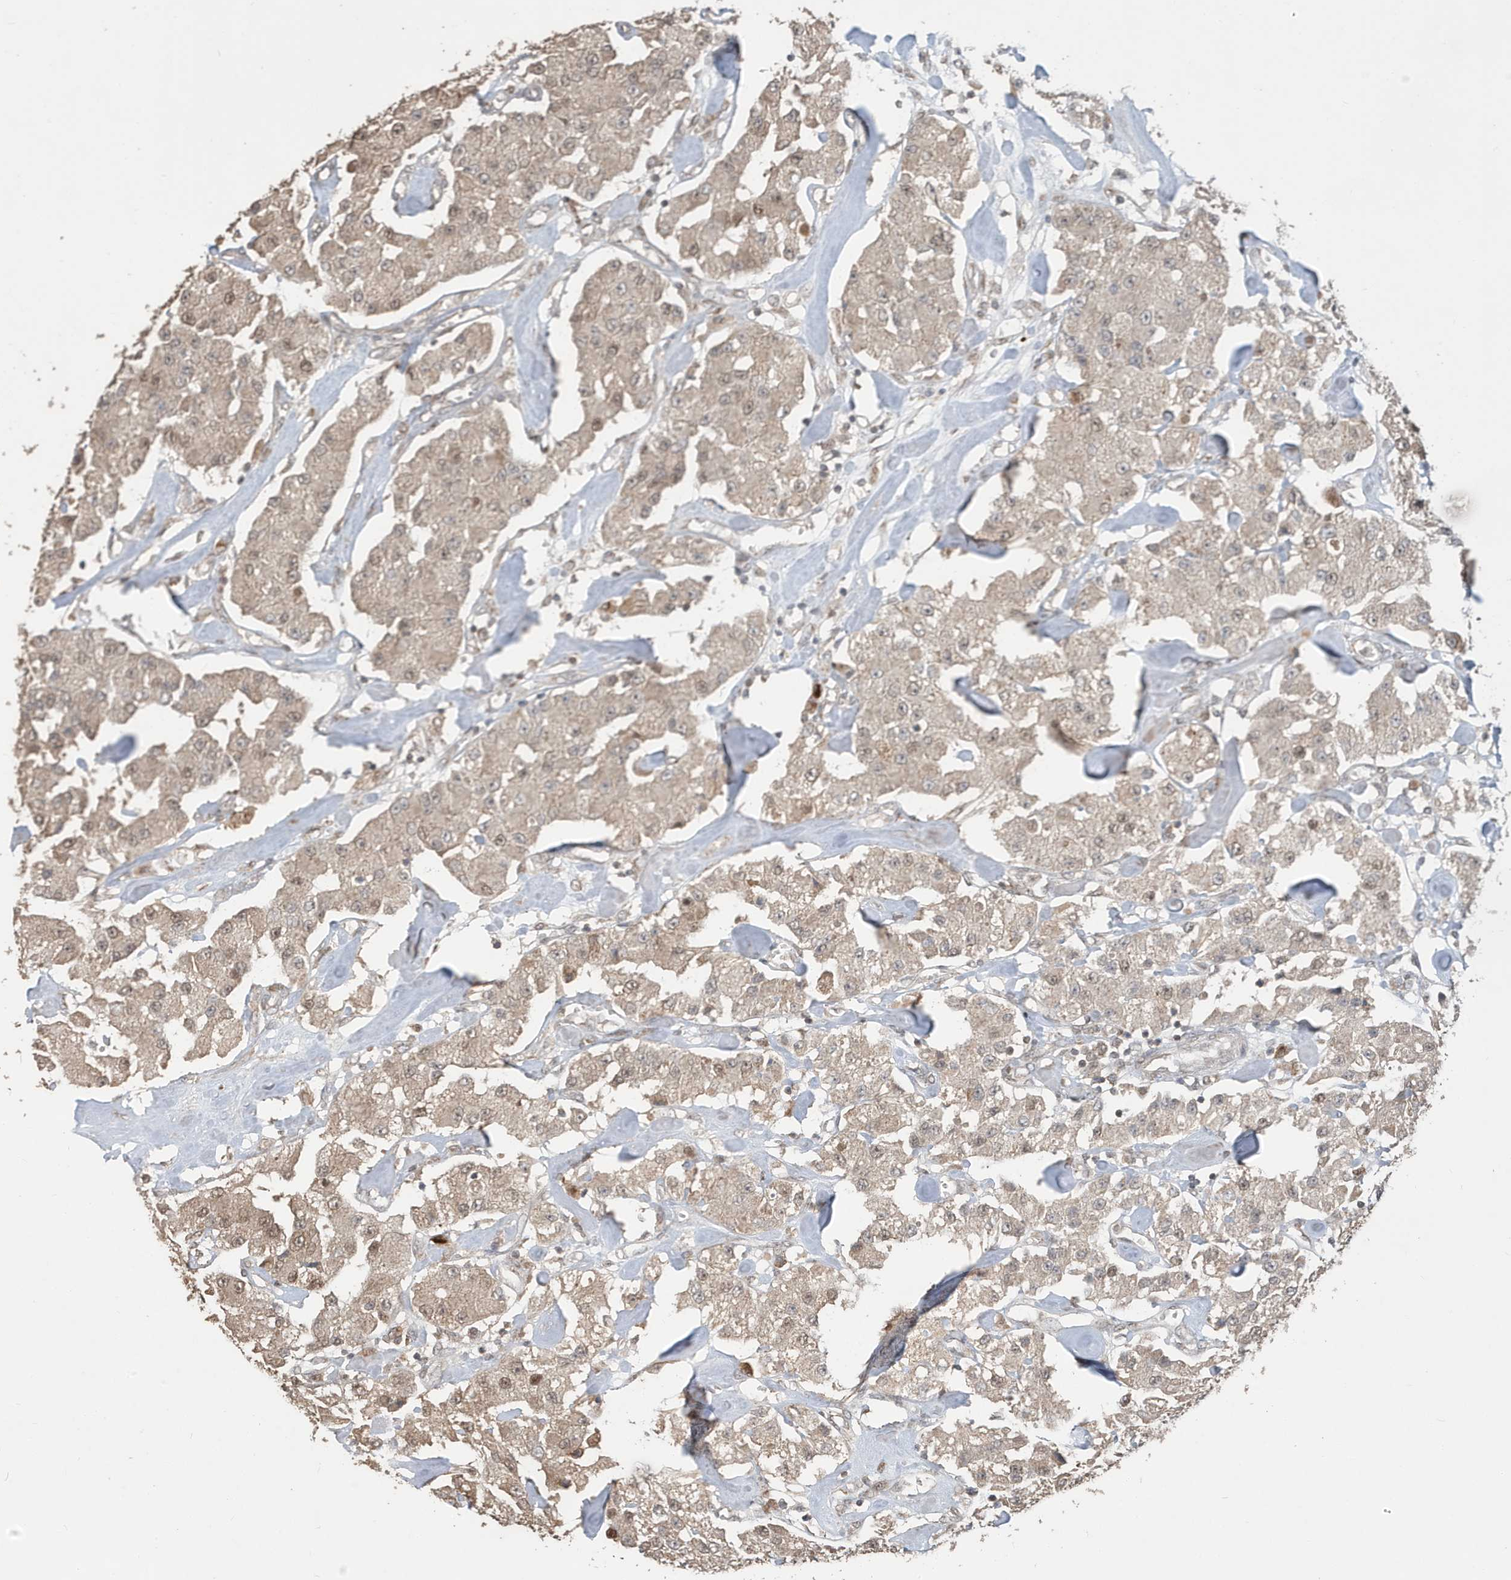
{"staining": {"intensity": "weak", "quantity": "<25%", "location": "nuclear"}, "tissue": "carcinoid", "cell_type": "Tumor cells", "image_type": "cancer", "snomed": [{"axis": "morphology", "description": "Carcinoid, malignant, NOS"}, {"axis": "topography", "description": "Pancreas"}], "caption": "There is no significant expression in tumor cells of carcinoid.", "gene": "RER1", "patient": {"sex": "male", "age": 41}}